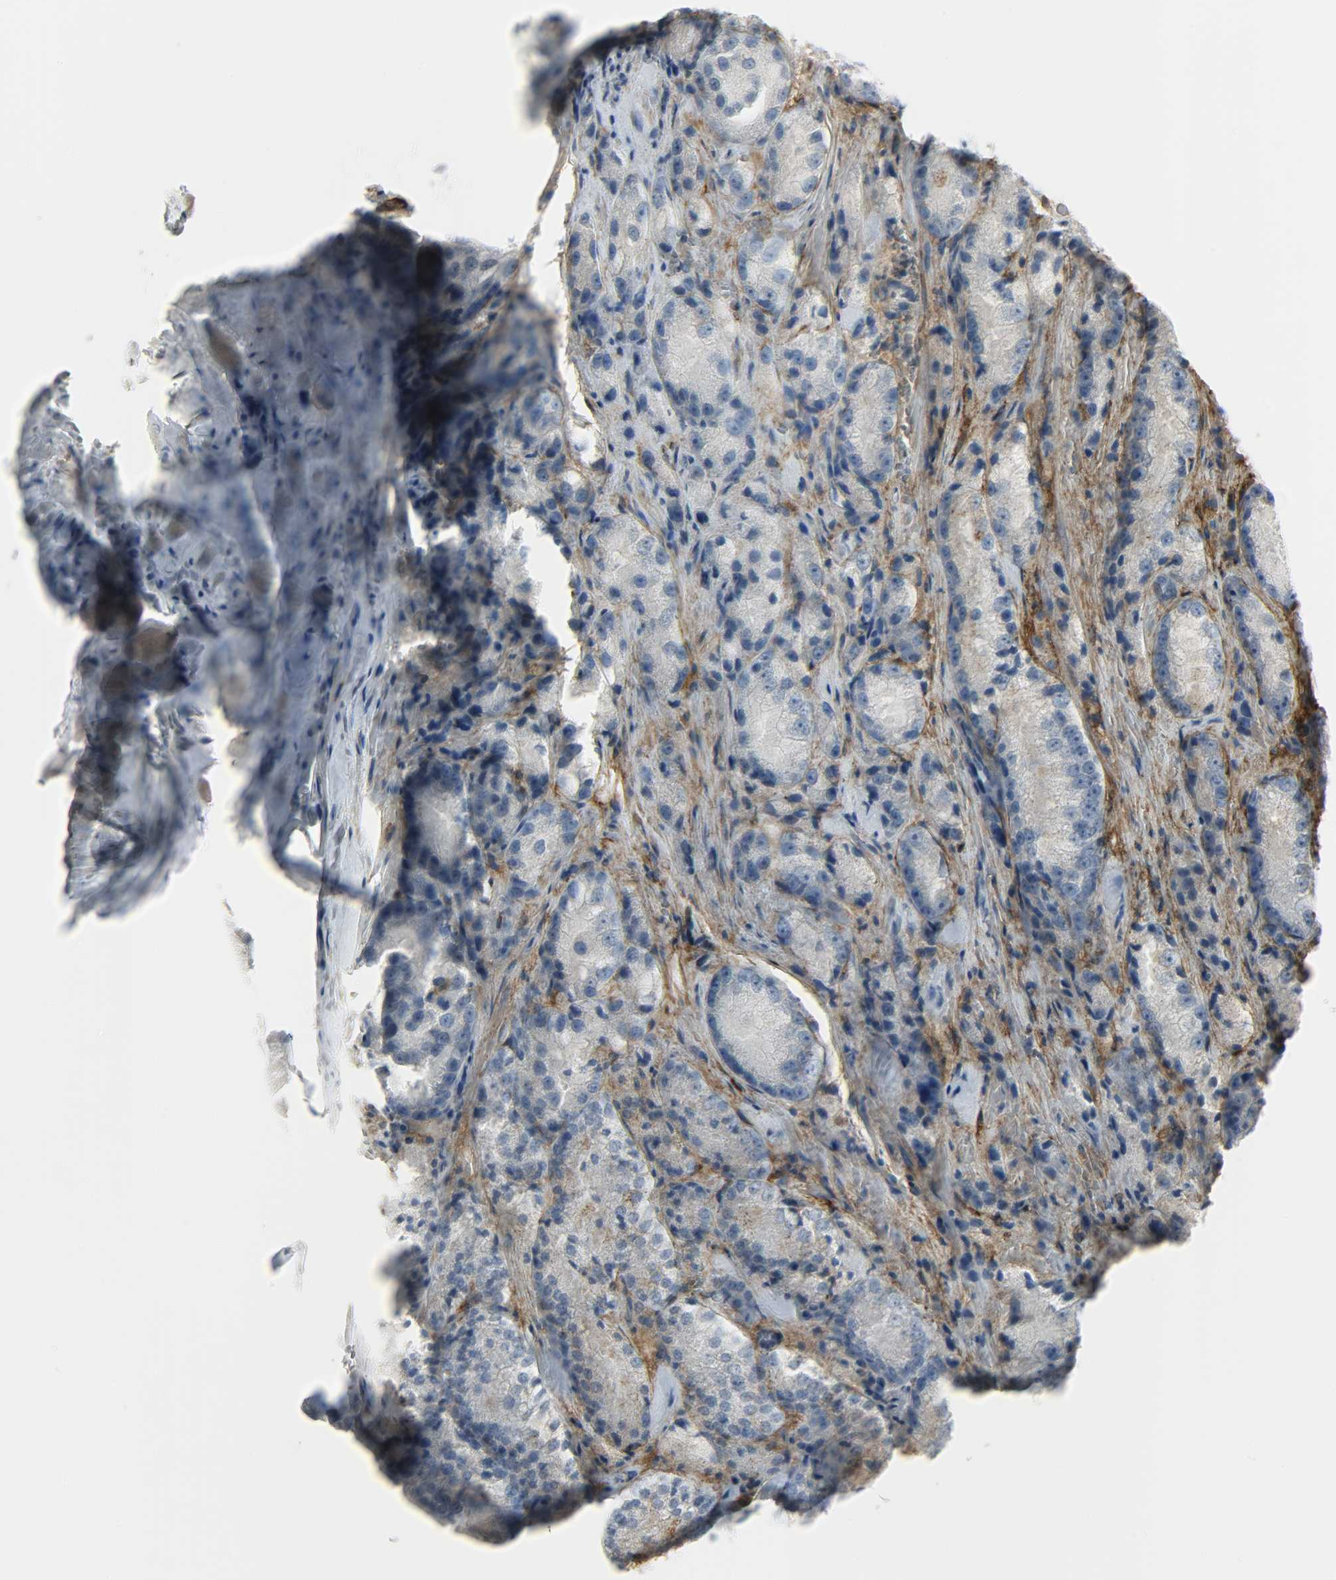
{"staining": {"intensity": "negative", "quantity": "none", "location": "none"}, "tissue": "prostate cancer", "cell_type": "Tumor cells", "image_type": "cancer", "snomed": [{"axis": "morphology", "description": "Adenocarcinoma, Low grade"}, {"axis": "topography", "description": "Prostate"}], "caption": "Immunohistochemical staining of human low-grade adenocarcinoma (prostate) shows no significant positivity in tumor cells.", "gene": "ENPEP", "patient": {"sex": "male", "age": 64}}